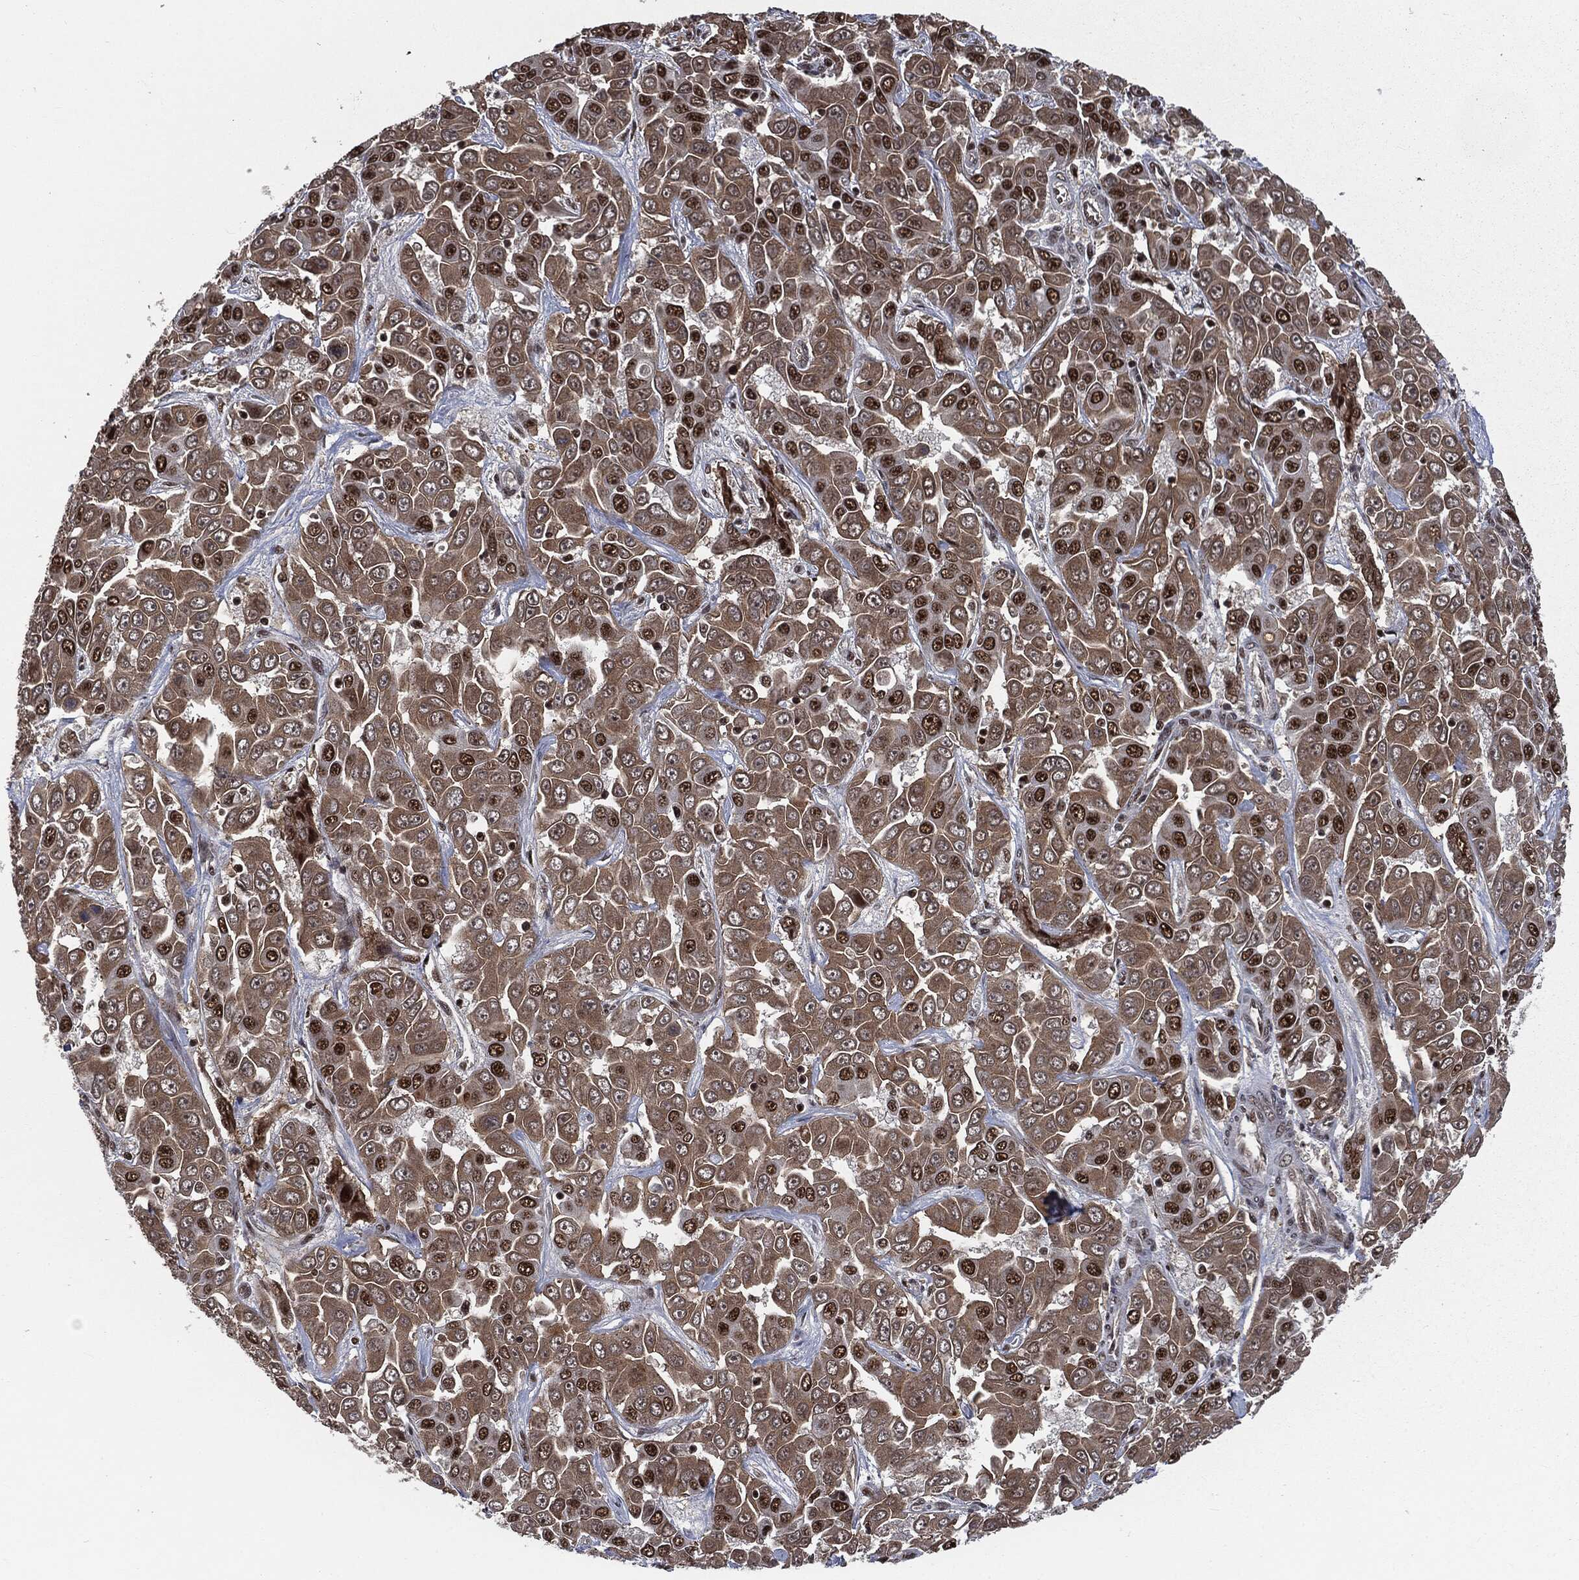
{"staining": {"intensity": "strong", "quantity": "25%-75%", "location": "nuclear"}, "tissue": "liver cancer", "cell_type": "Tumor cells", "image_type": "cancer", "snomed": [{"axis": "morphology", "description": "Cholangiocarcinoma"}, {"axis": "topography", "description": "Liver"}], "caption": "DAB immunohistochemical staining of human liver cholangiocarcinoma reveals strong nuclear protein expression in about 25%-75% of tumor cells. (IHC, brightfield microscopy, high magnification).", "gene": "DPH2", "patient": {"sex": "female", "age": 52}}